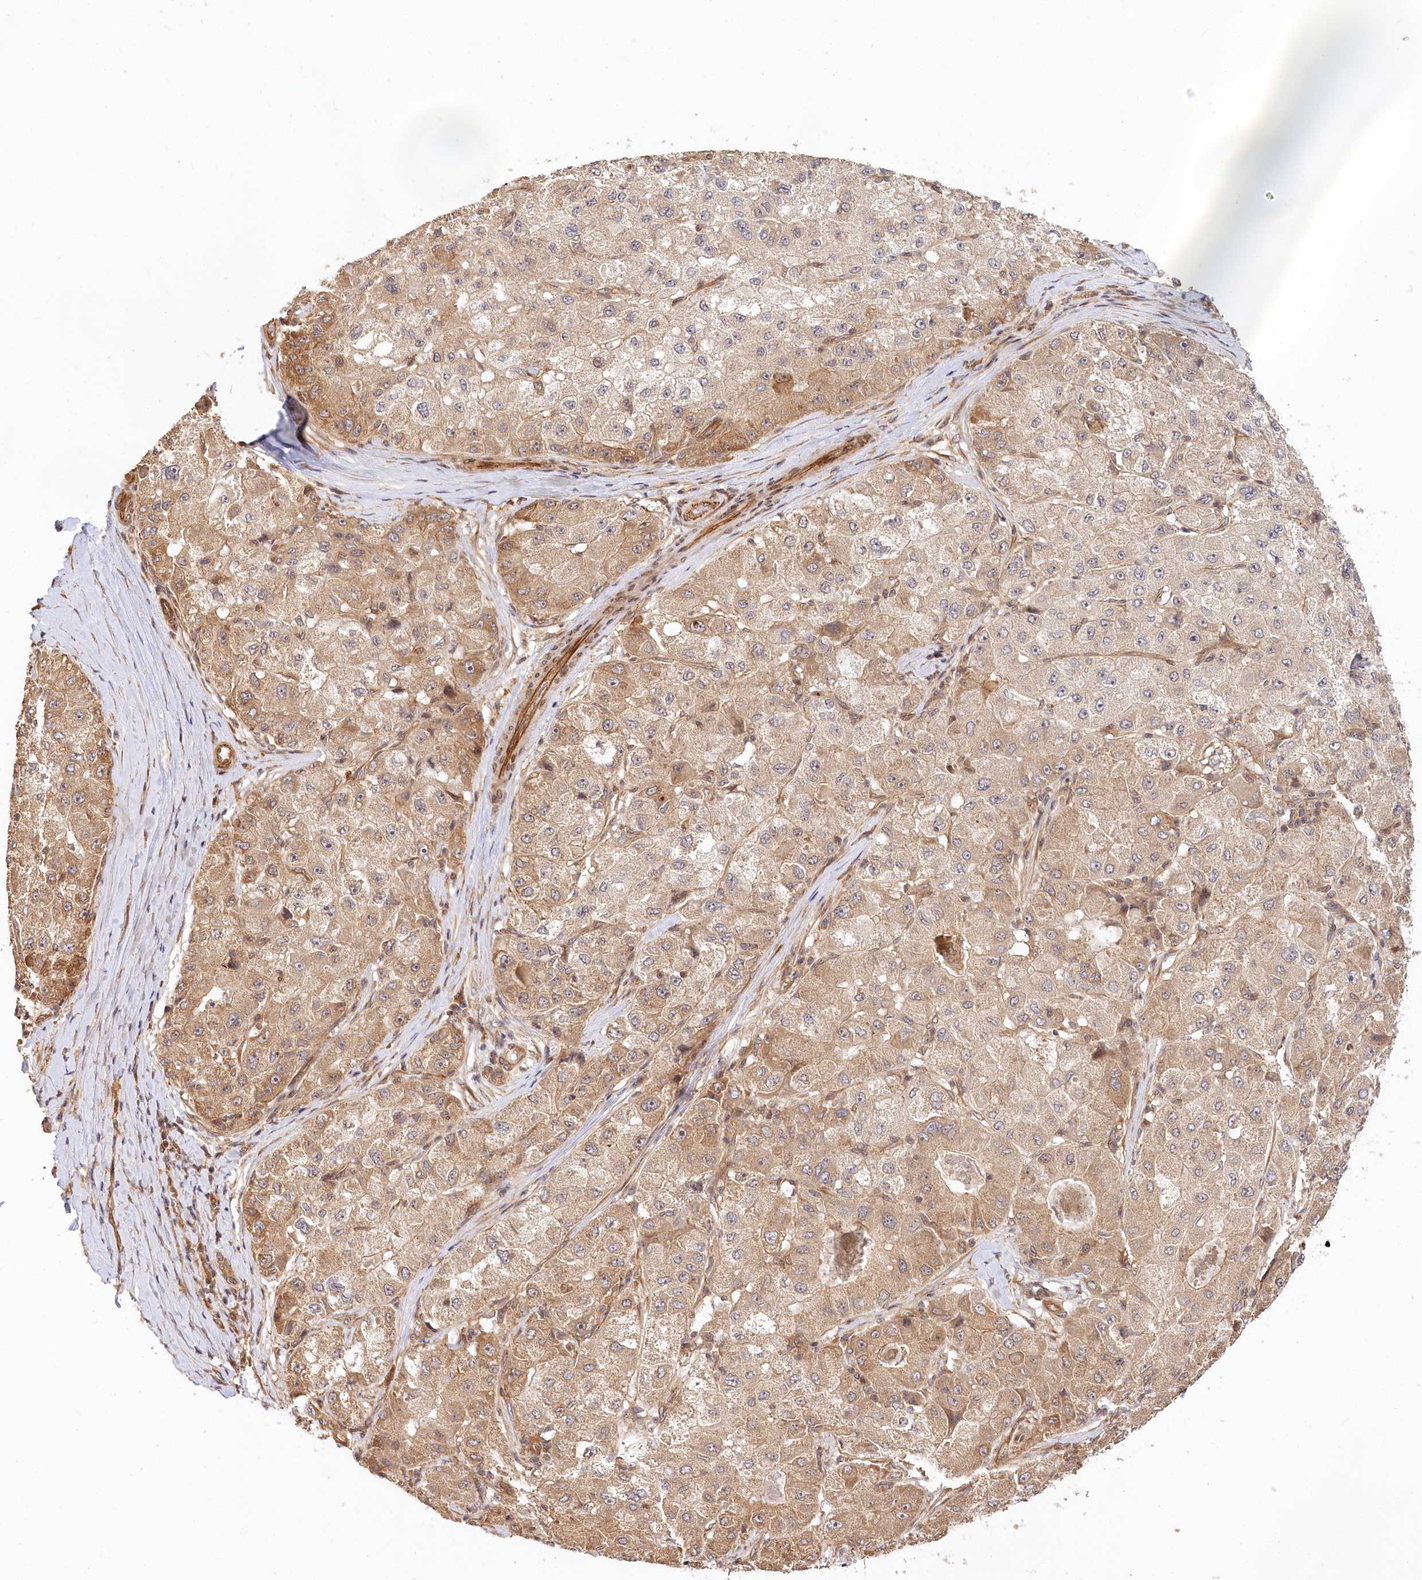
{"staining": {"intensity": "moderate", "quantity": "25%-75%", "location": "cytoplasmic/membranous"}, "tissue": "liver cancer", "cell_type": "Tumor cells", "image_type": "cancer", "snomed": [{"axis": "morphology", "description": "Carcinoma, Hepatocellular, NOS"}, {"axis": "topography", "description": "Liver"}], "caption": "Protein staining by immunohistochemistry exhibits moderate cytoplasmic/membranous expression in approximately 25%-75% of tumor cells in liver hepatocellular carcinoma.", "gene": "CEP70", "patient": {"sex": "male", "age": 80}}